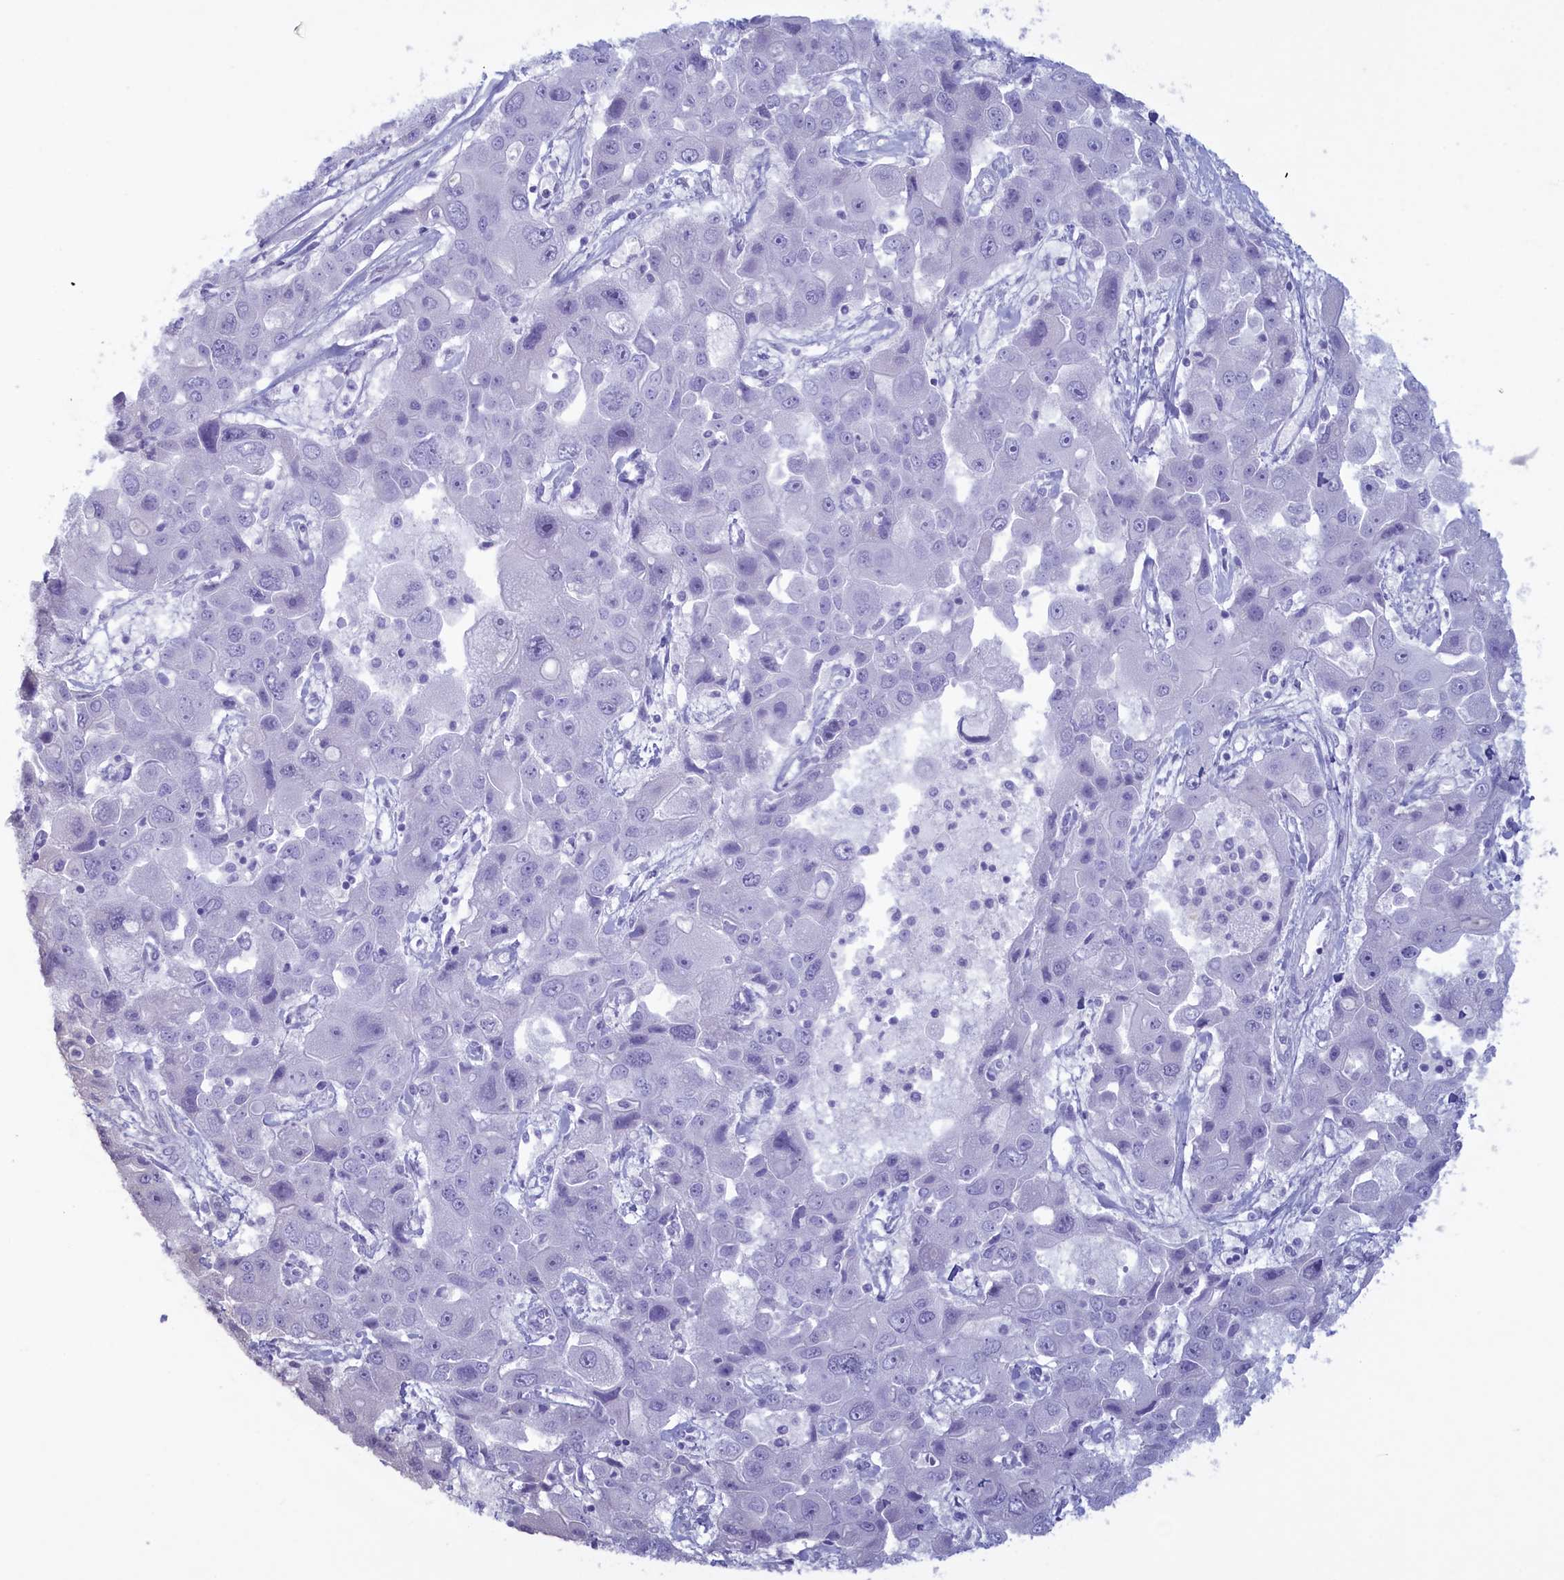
{"staining": {"intensity": "negative", "quantity": "none", "location": "none"}, "tissue": "liver cancer", "cell_type": "Tumor cells", "image_type": "cancer", "snomed": [{"axis": "morphology", "description": "Cholangiocarcinoma"}, {"axis": "topography", "description": "Liver"}], "caption": "Histopathology image shows no protein positivity in tumor cells of liver cancer tissue.", "gene": "PLEKHG6", "patient": {"sex": "male", "age": 67}}